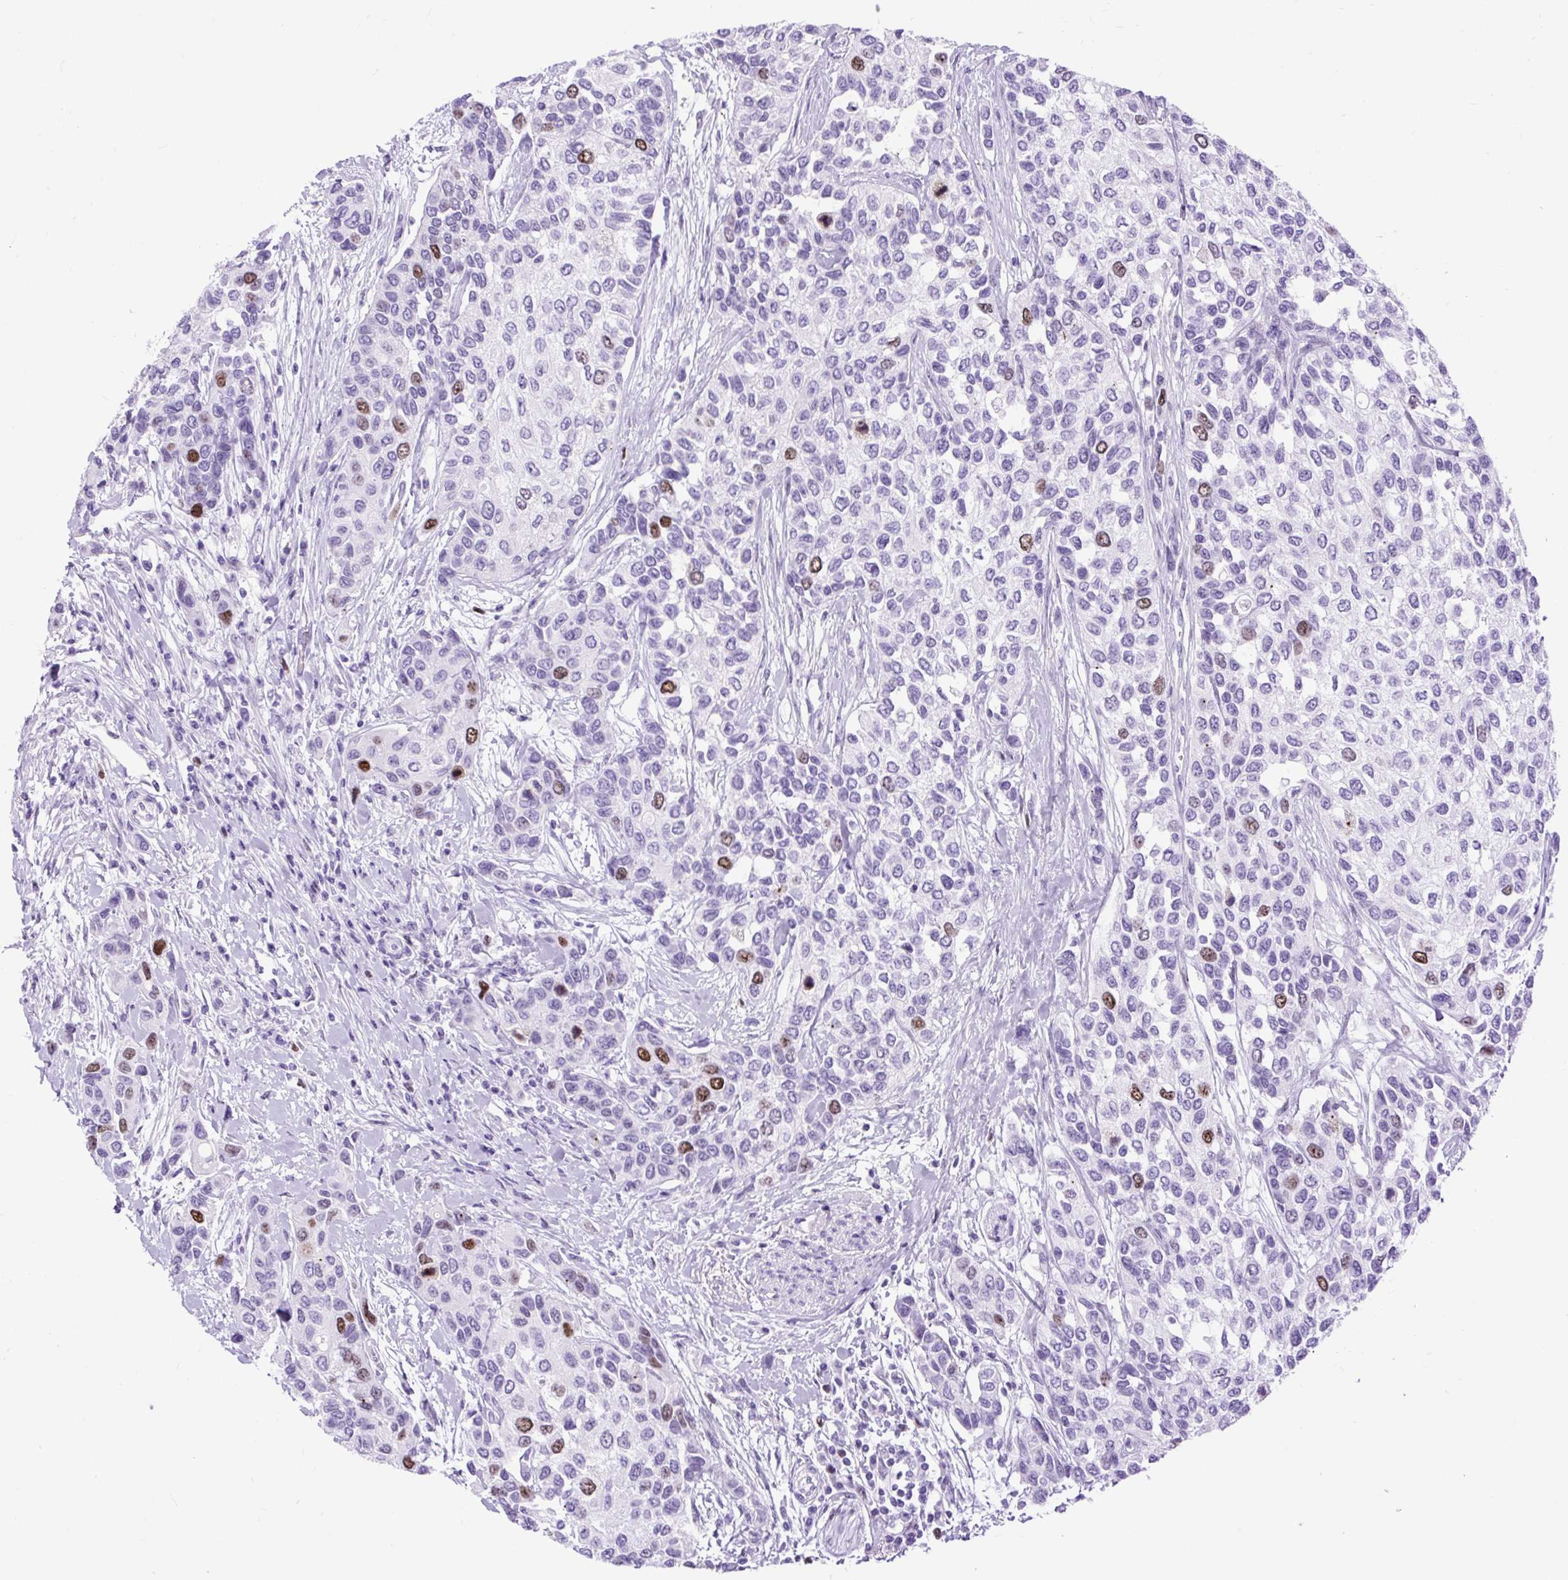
{"staining": {"intensity": "strong", "quantity": "<25%", "location": "nuclear"}, "tissue": "urothelial cancer", "cell_type": "Tumor cells", "image_type": "cancer", "snomed": [{"axis": "morphology", "description": "Normal tissue, NOS"}, {"axis": "morphology", "description": "Urothelial carcinoma, High grade"}, {"axis": "topography", "description": "Vascular tissue"}, {"axis": "topography", "description": "Urinary bladder"}], "caption": "Immunohistochemical staining of high-grade urothelial carcinoma demonstrates medium levels of strong nuclear protein expression in about <25% of tumor cells. Immunohistochemistry stains the protein in brown and the nuclei are stained blue.", "gene": "RACGAP1", "patient": {"sex": "female", "age": 56}}